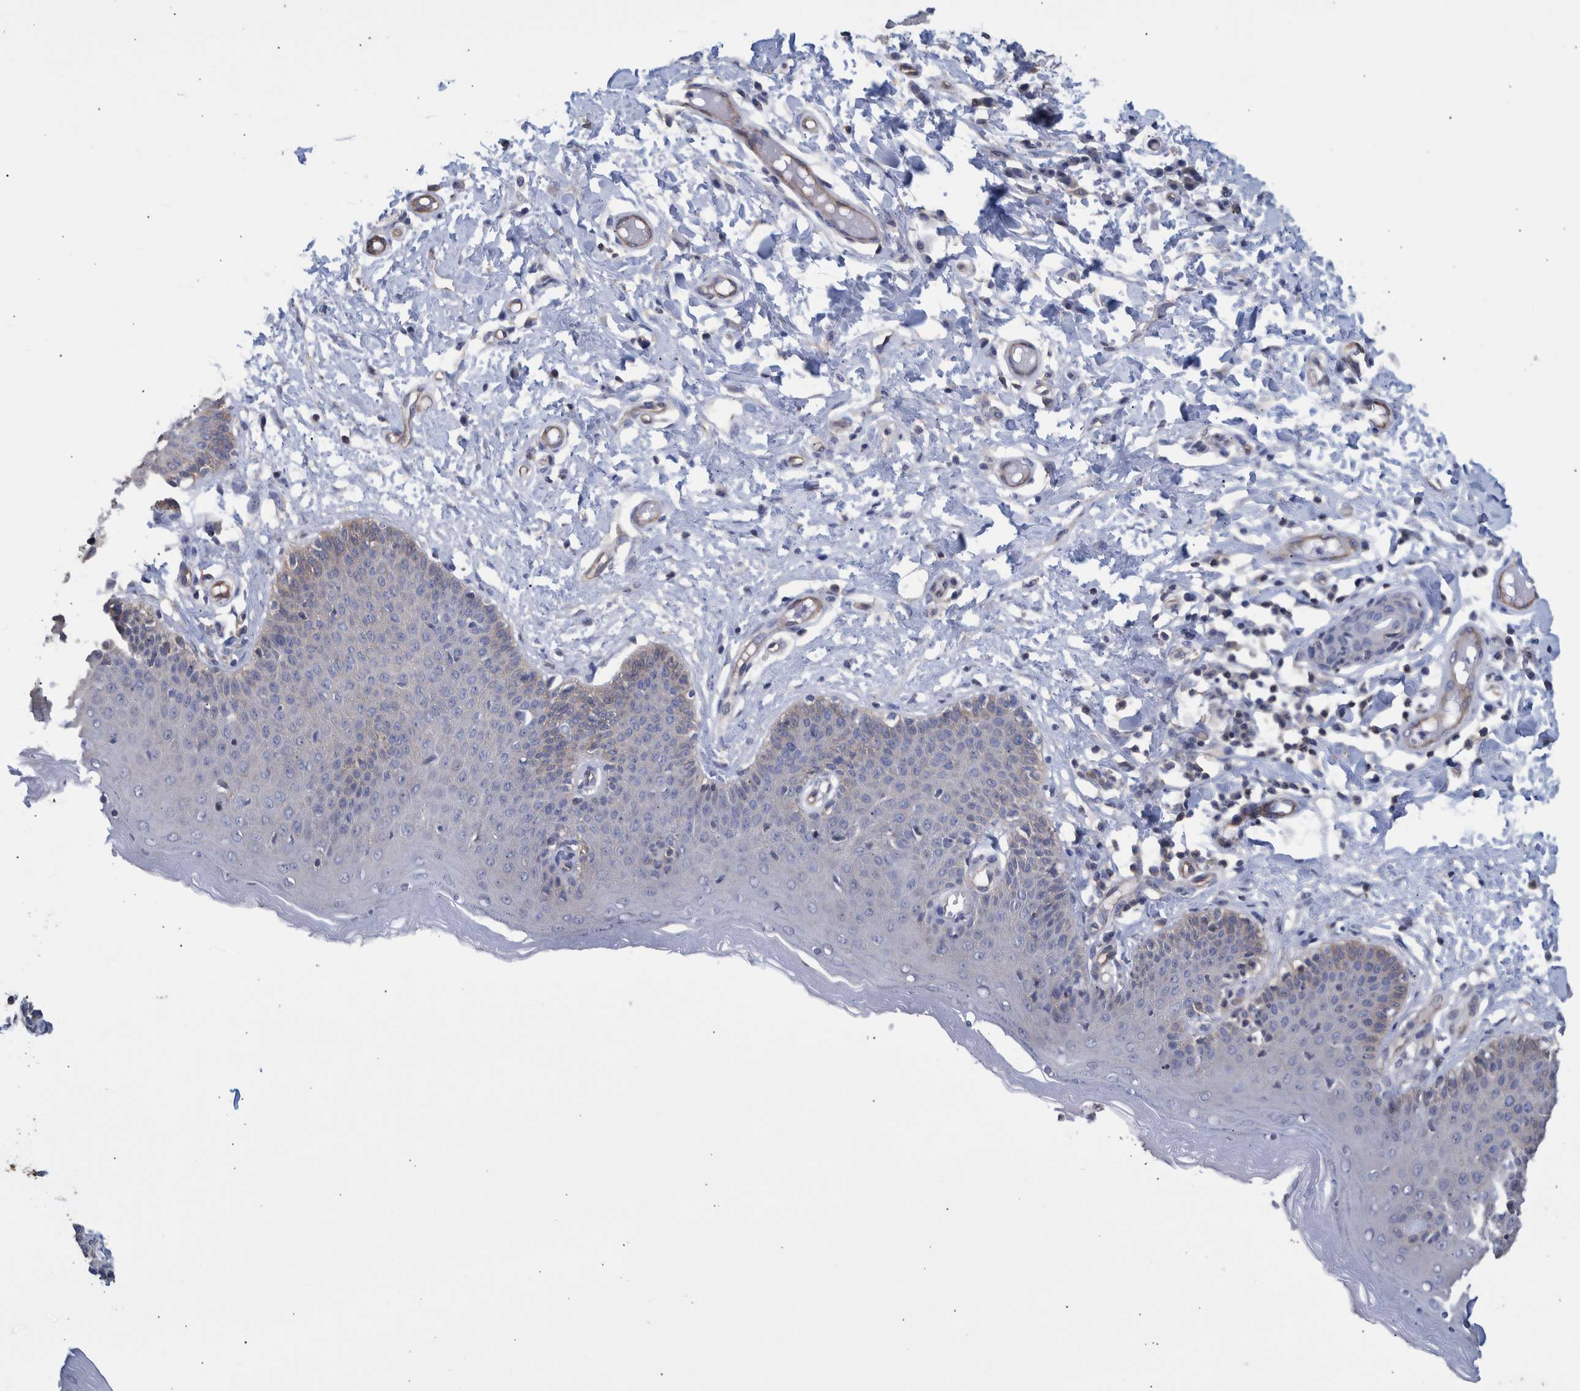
{"staining": {"intensity": "moderate", "quantity": "<25%", "location": "cytoplasmic/membranous"}, "tissue": "skin", "cell_type": "Epidermal cells", "image_type": "normal", "snomed": [{"axis": "morphology", "description": "Normal tissue, NOS"}, {"axis": "topography", "description": "Vulva"}], "caption": "This micrograph displays immunohistochemistry staining of unremarkable skin, with low moderate cytoplasmic/membranous staining in about <25% of epidermal cells.", "gene": "PPP3CC", "patient": {"sex": "female", "age": 66}}